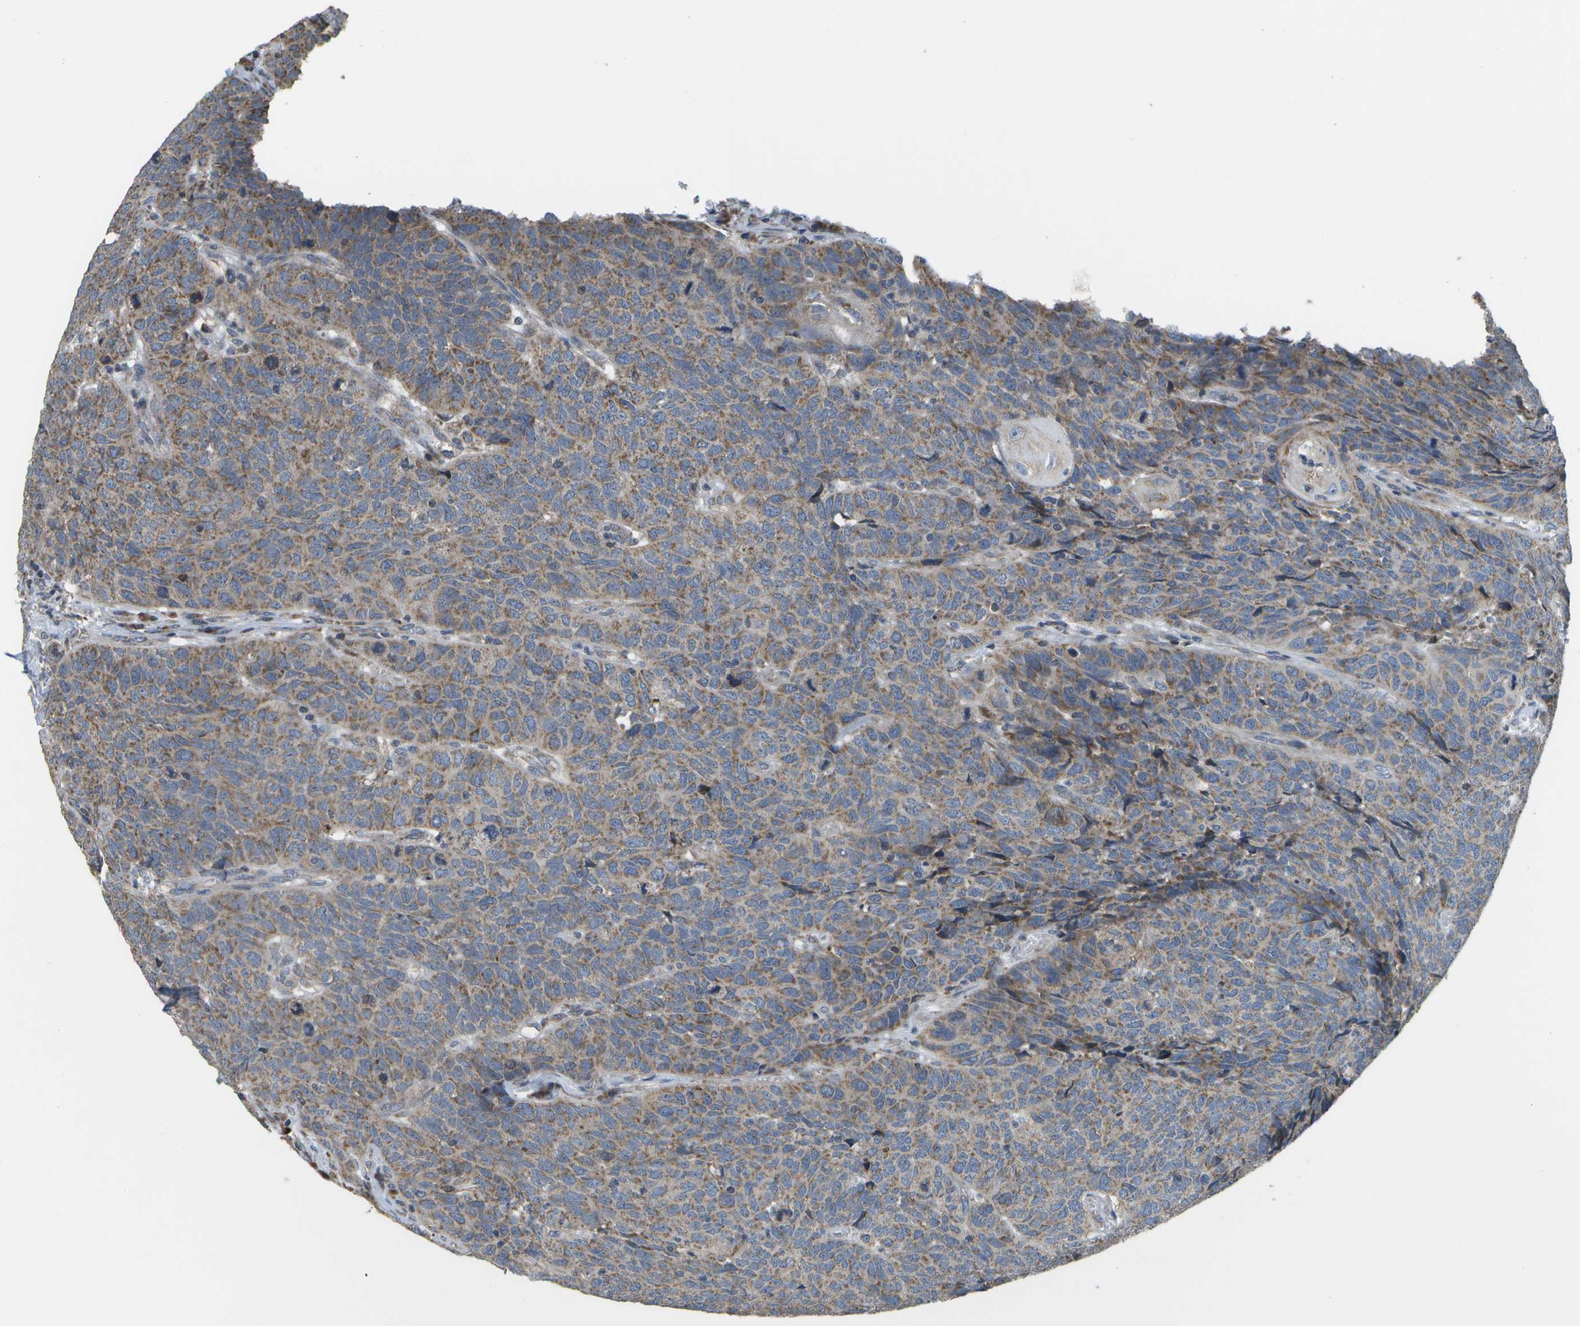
{"staining": {"intensity": "moderate", "quantity": ">75%", "location": "cytoplasmic/membranous"}, "tissue": "head and neck cancer", "cell_type": "Tumor cells", "image_type": "cancer", "snomed": [{"axis": "morphology", "description": "Squamous cell carcinoma, NOS"}, {"axis": "topography", "description": "Head-Neck"}], "caption": "Head and neck cancer tissue displays moderate cytoplasmic/membranous staining in about >75% of tumor cells The protein is stained brown, and the nuclei are stained in blue (DAB (3,3'-diaminobenzidine) IHC with brightfield microscopy, high magnification).", "gene": "HADHA", "patient": {"sex": "male", "age": 66}}